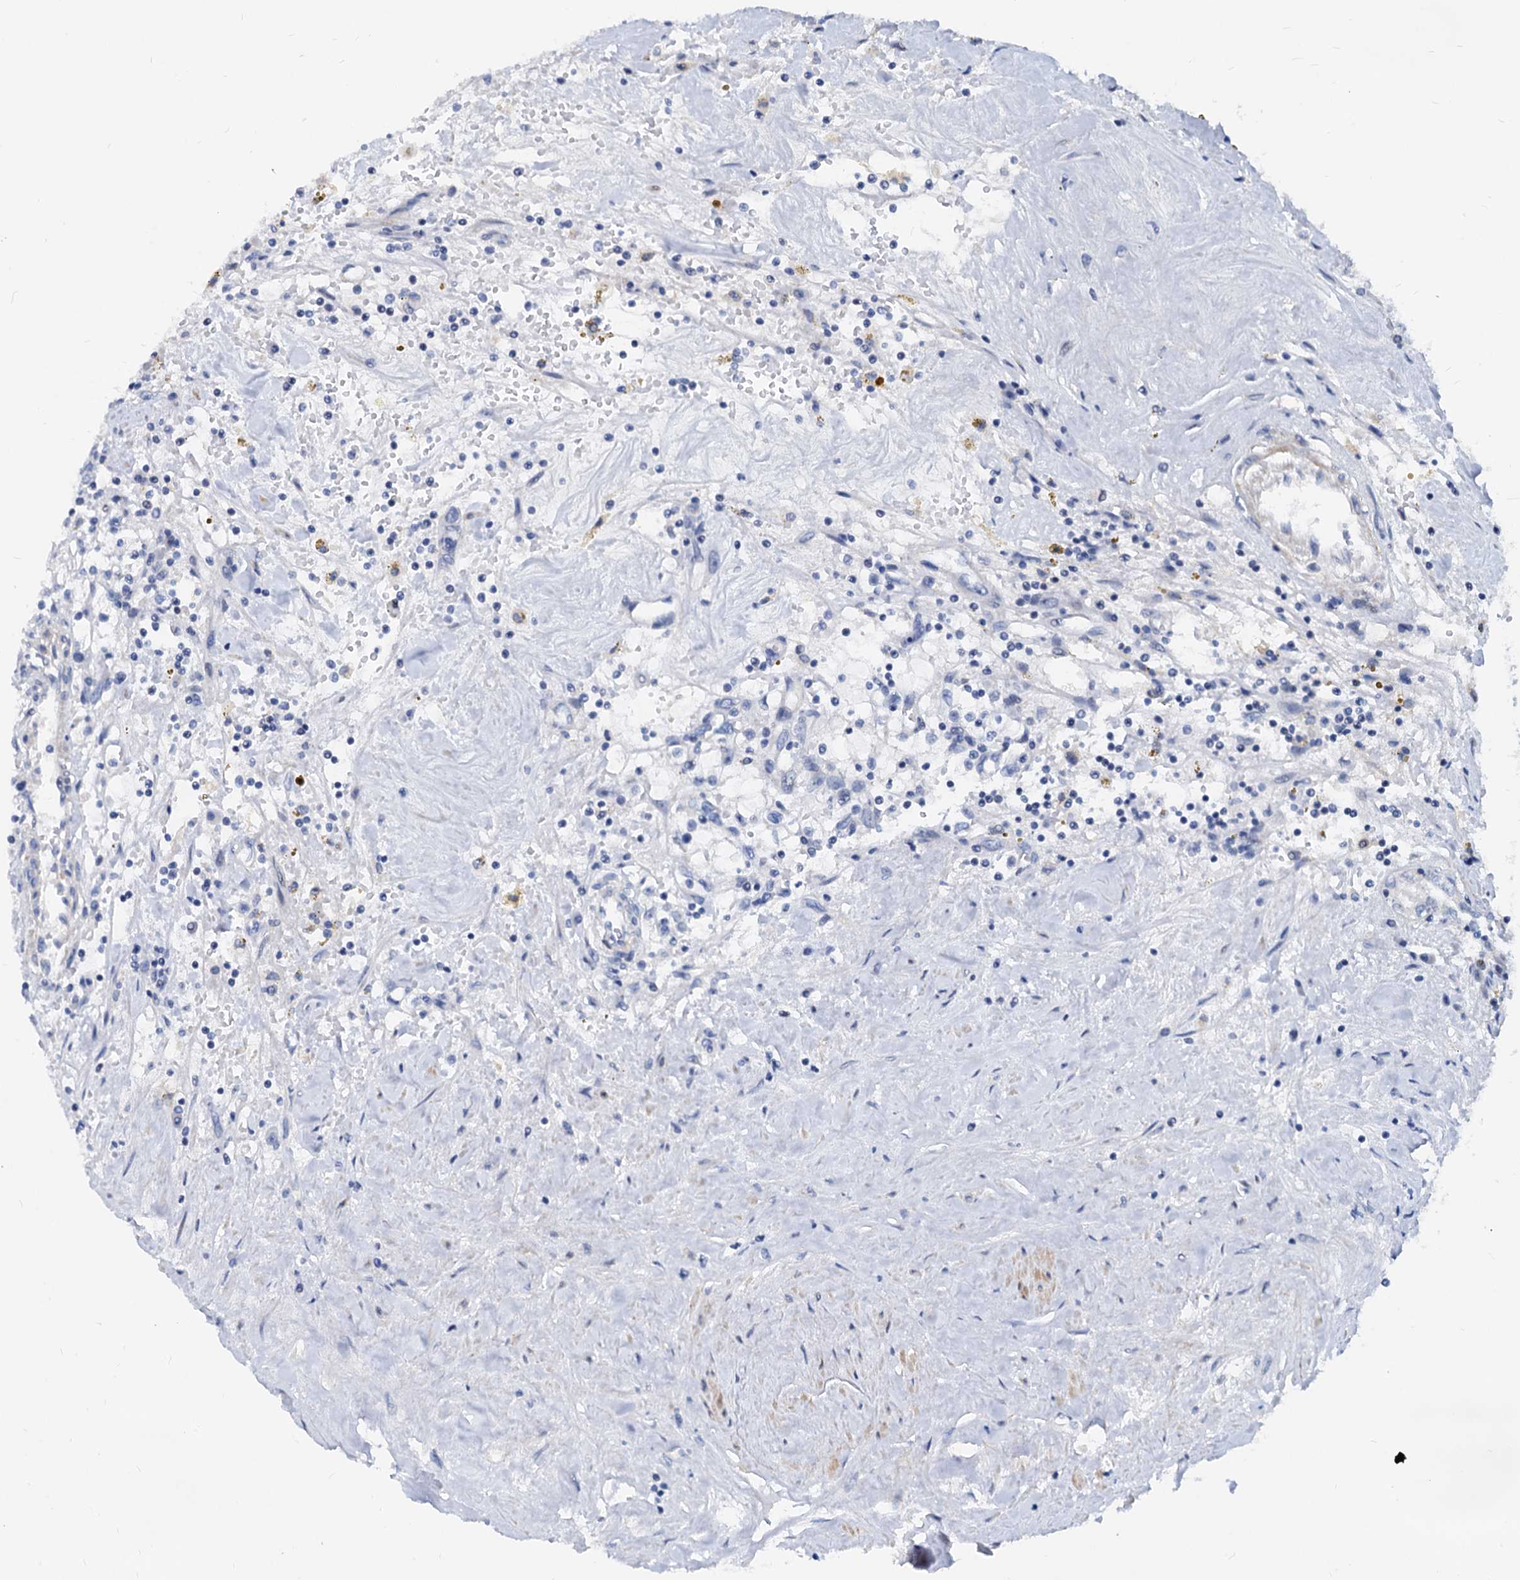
{"staining": {"intensity": "negative", "quantity": "none", "location": "none"}, "tissue": "renal cancer", "cell_type": "Tumor cells", "image_type": "cancer", "snomed": [{"axis": "morphology", "description": "Adenocarcinoma, NOS"}, {"axis": "topography", "description": "Kidney"}], "caption": "Tumor cells show no significant protein staining in adenocarcinoma (renal).", "gene": "HSF2", "patient": {"sex": "male", "age": 56}}